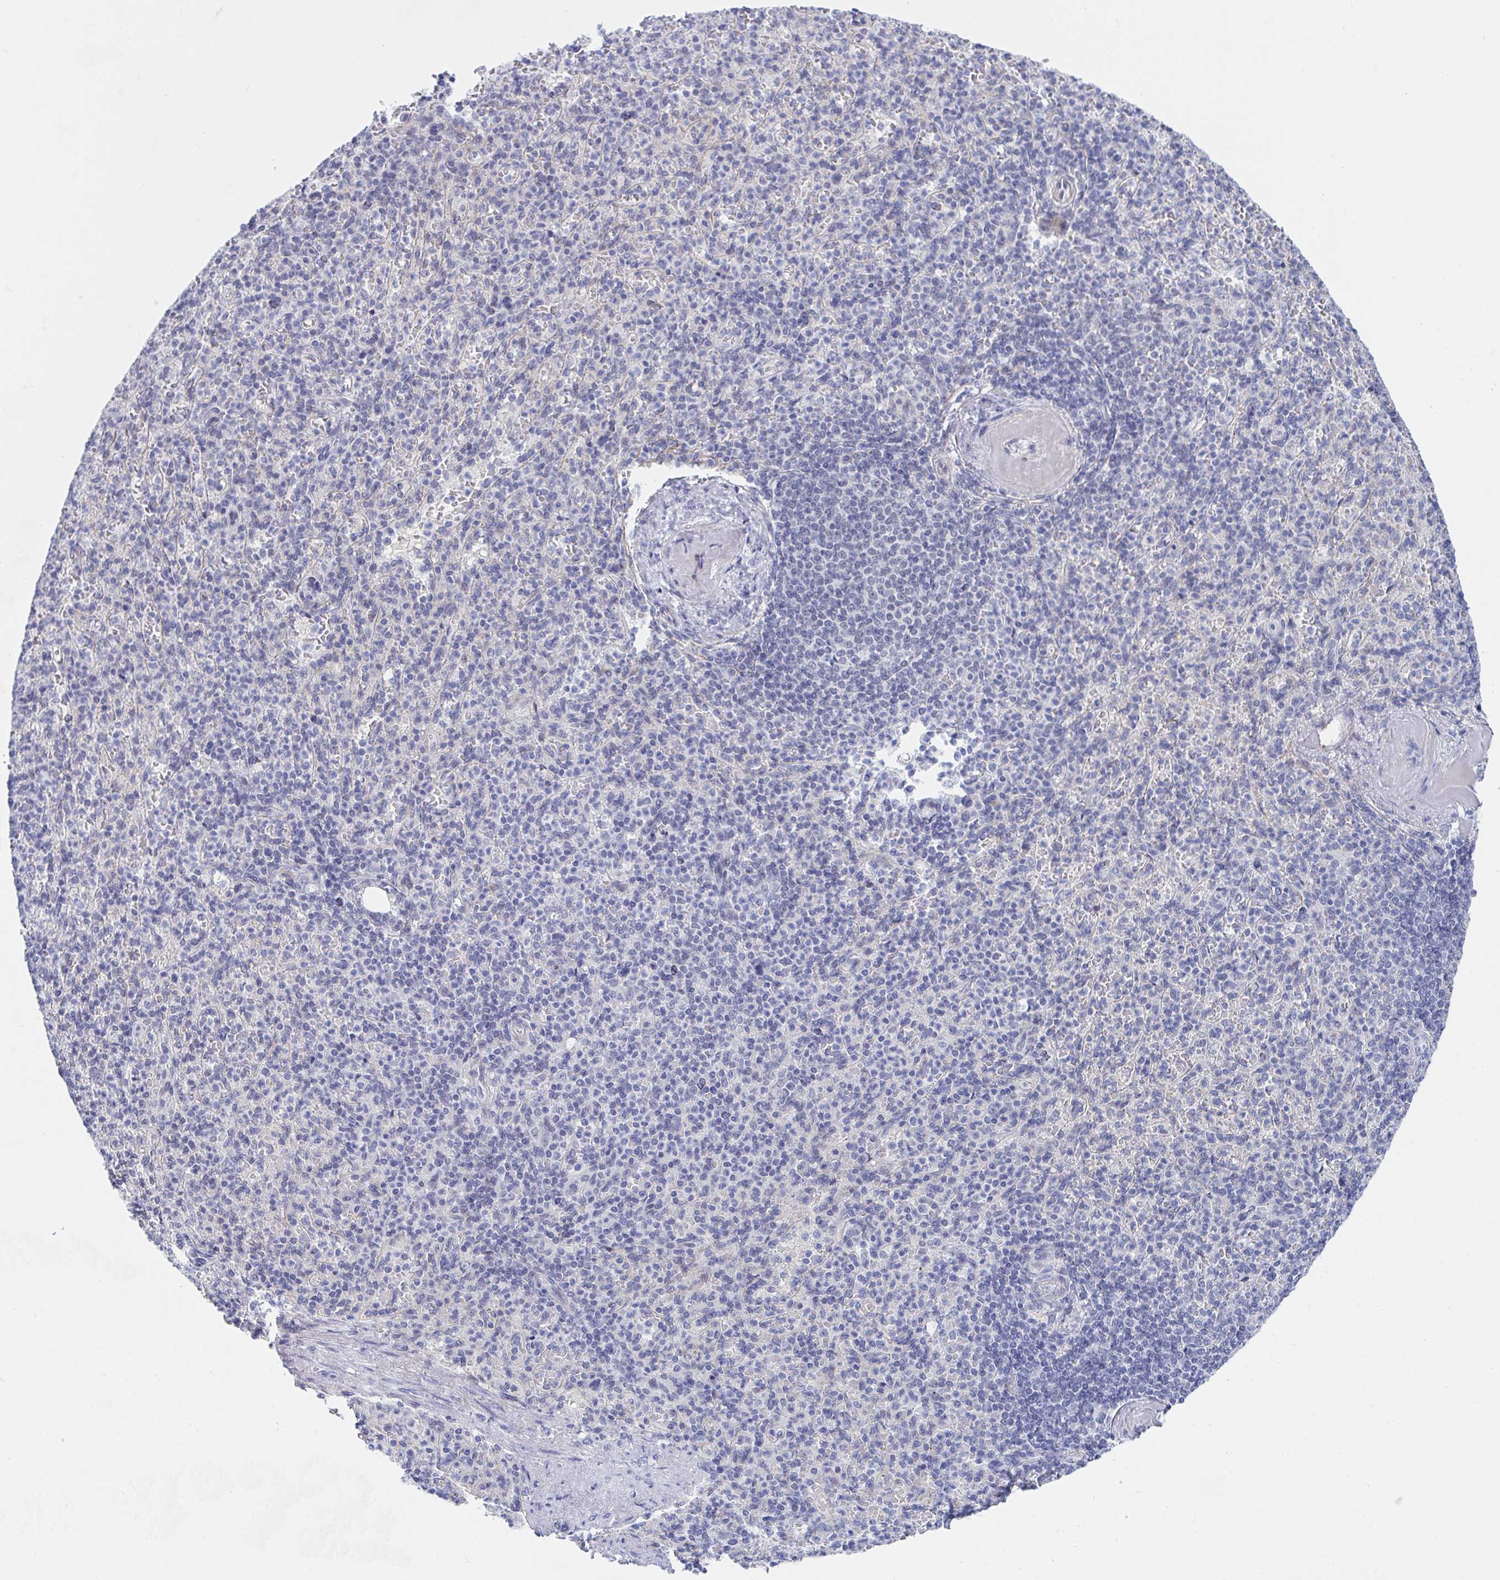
{"staining": {"intensity": "negative", "quantity": "none", "location": "none"}, "tissue": "spleen", "cell_type": "Cells in red pulp", "image_type": "normal", "snomed": [{"axis": "morphology", "description": "Normal tissue, NOS"}, {"axis": "topography", "description": "Spleen"}], "caption": "Histopathology image shows no significant protein staining in cells in red pulp of unremarkable spleen.", "gene": "DAOA", "patient": {"sex": "female", "age": 74}}